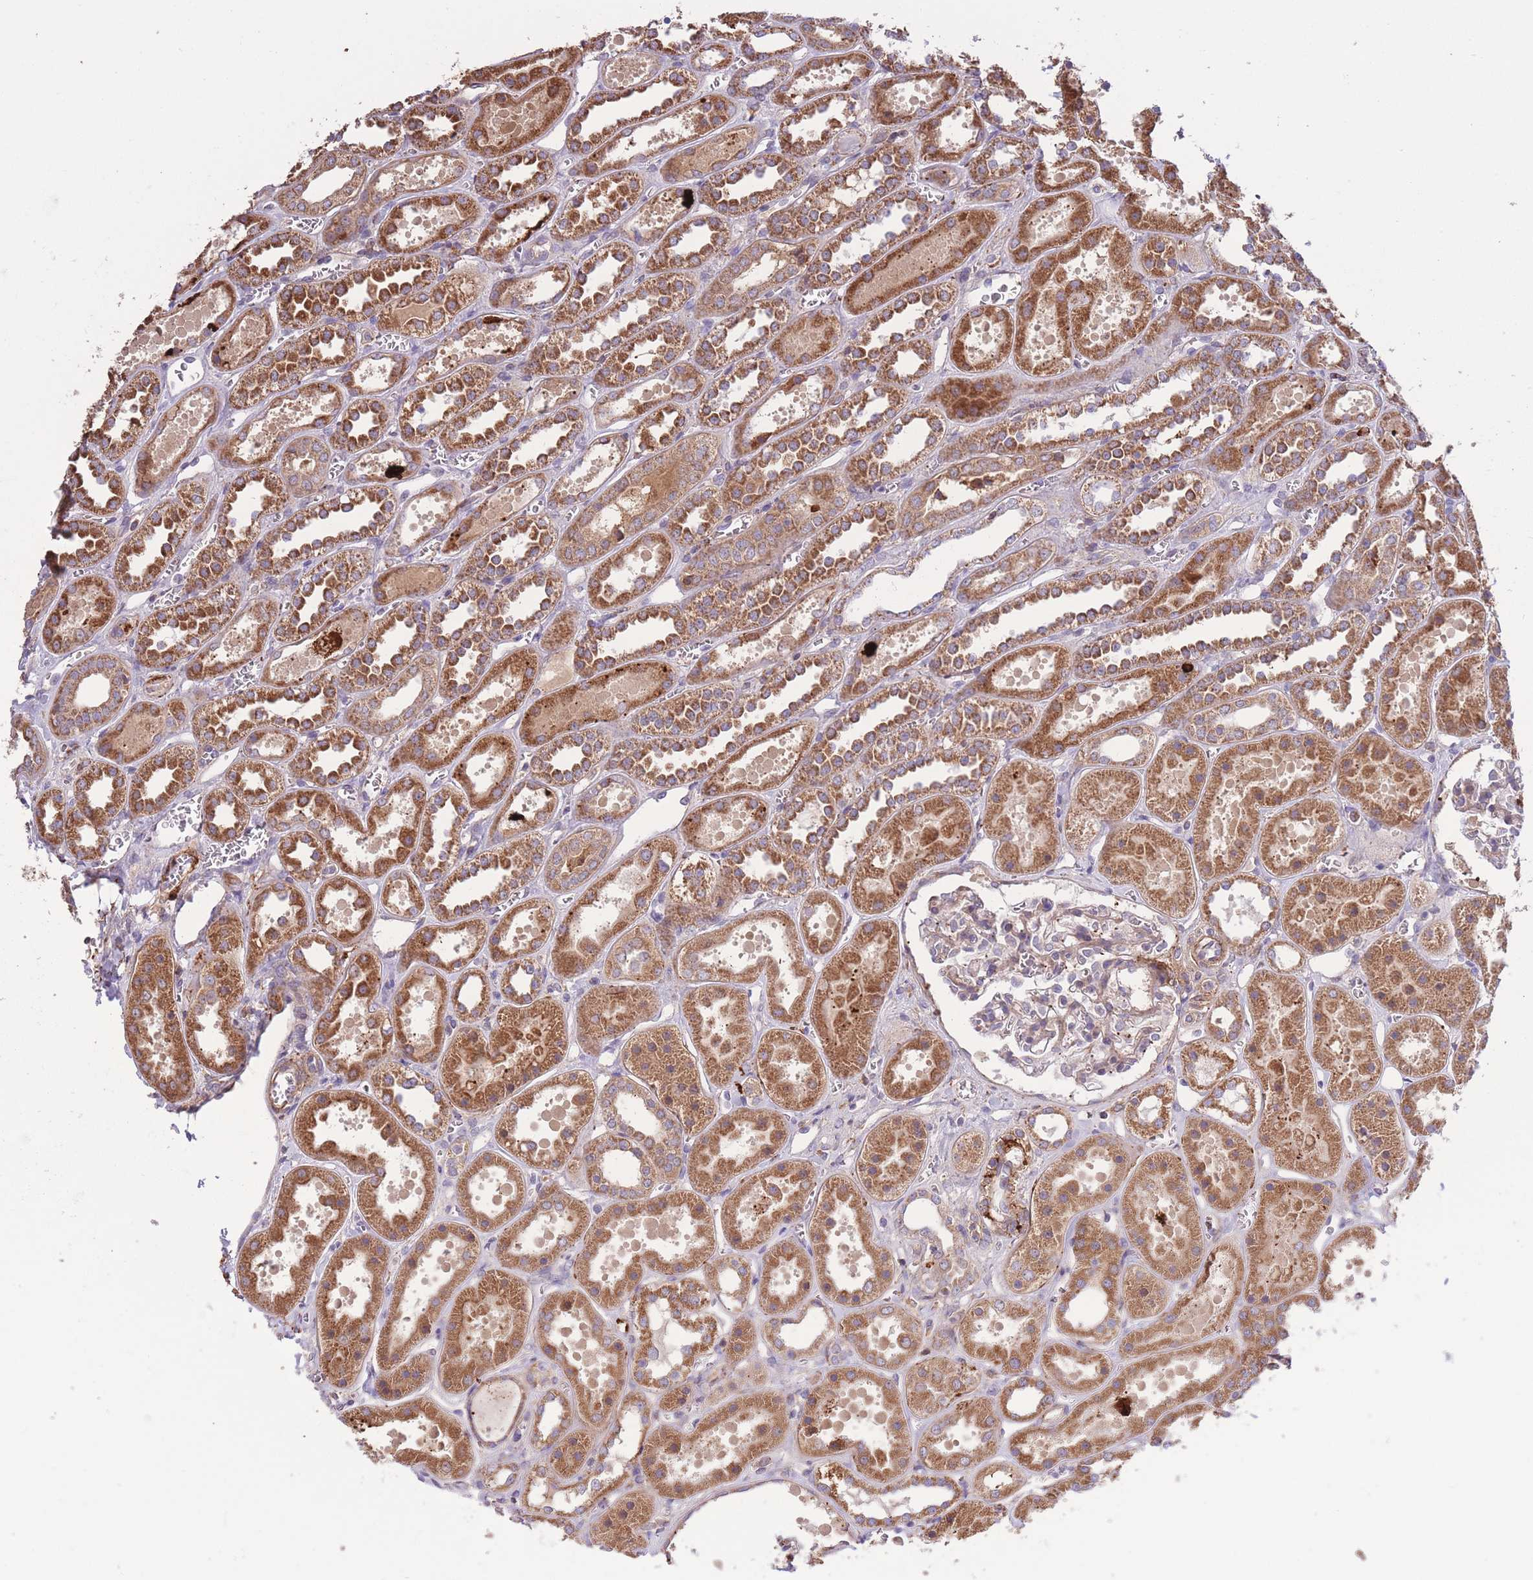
{"staining": {"intensity": "weak", "quantity": ">75%", "location": "cytoplasmic/membranous"}, "tissue": "kidney", "cell_type": "Cells in glomeruli", "image_type": "normal", "snomed": [{"axis": "morphology", "description": "Normal tissue, NOS"}, {"axis": "topography", "description": "Kidney"}], "caption": "A brown stain shows weak cytoplasmic/membranous expression of a protein in cells in glomeruli of unremarkable human kidney. The staining is performed using DAB brown chromogen to label protein expression. The nuclei are counter-stained blue using hematoxylin.", "gene": "ATP13A2", "patient": {"sex": "female", "age": 41}}